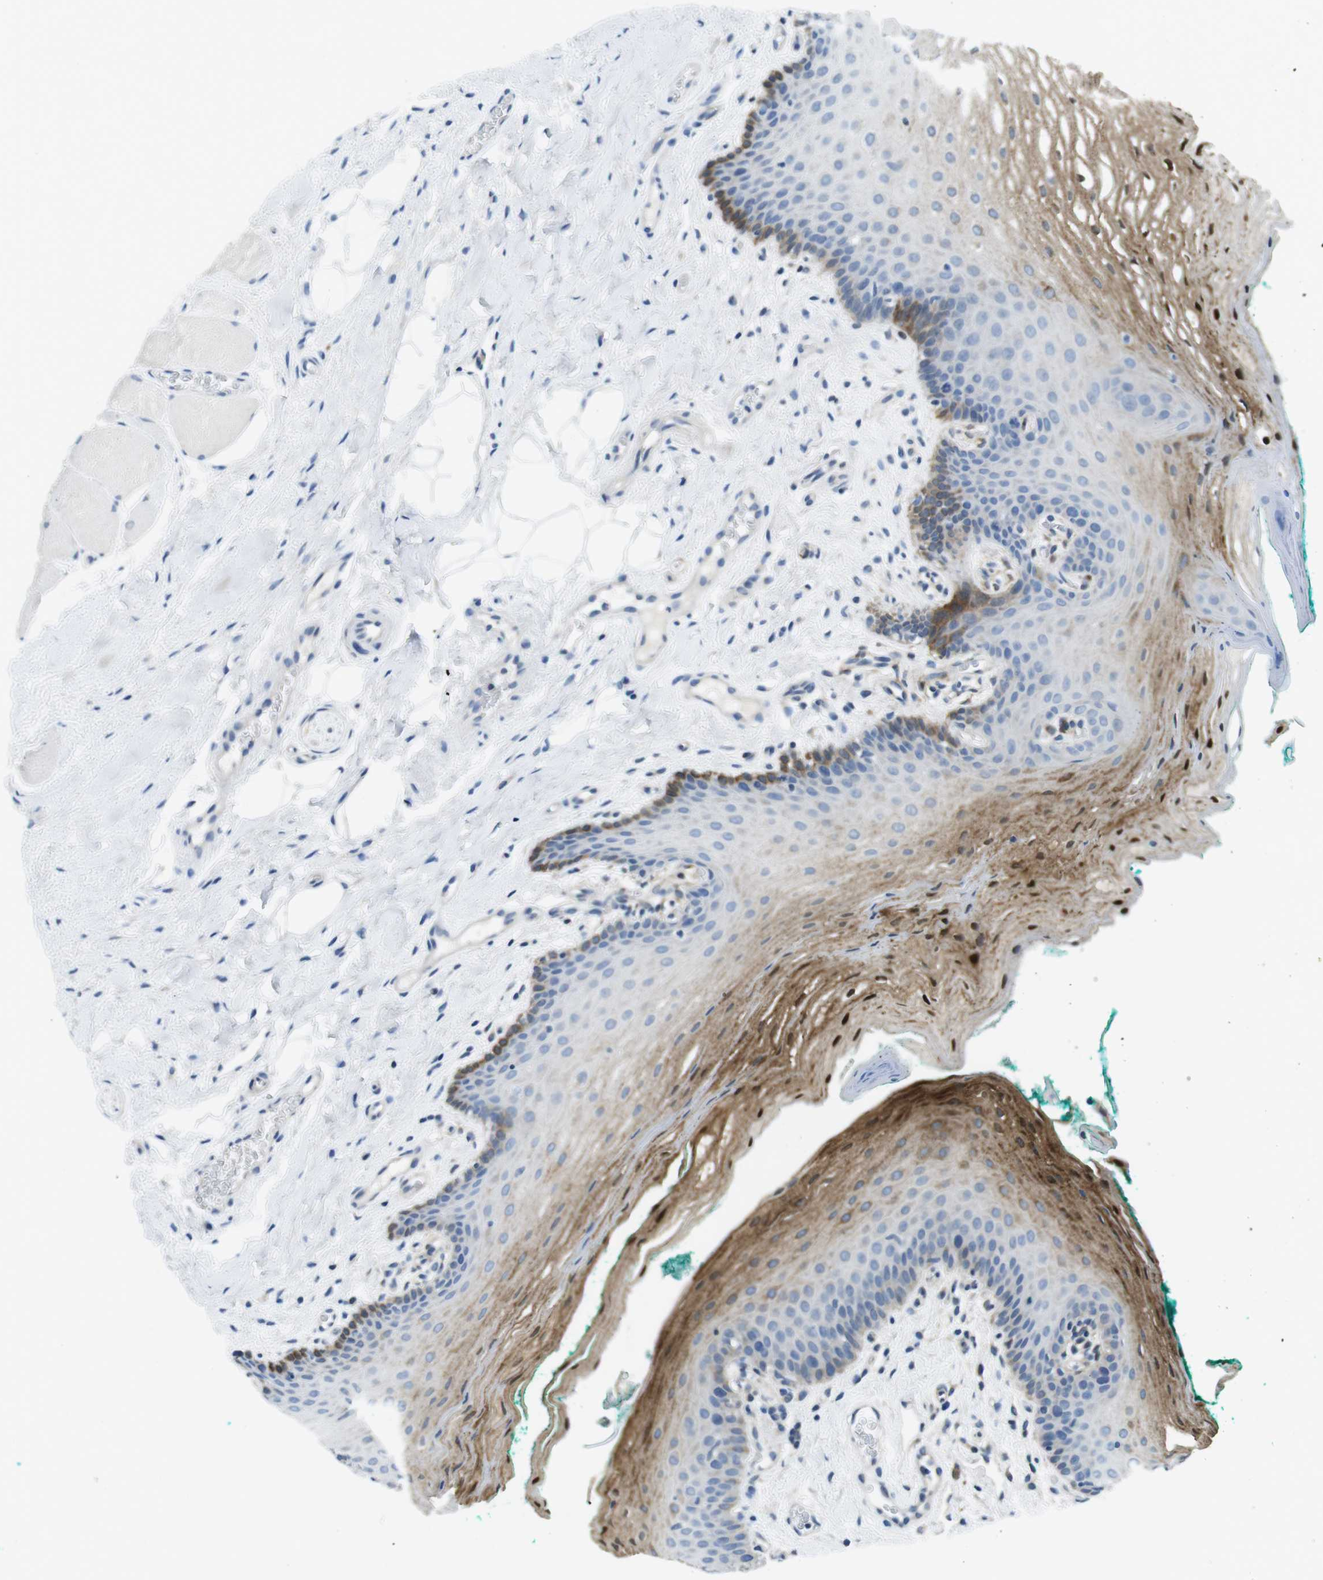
{"staining": {"intensity": "moderate", "quantity": "25%-75%", "location": "cytoplasmic/membranous"}, "tissue": "oral mucosa", "cell_type": "Squamous epithelial cells", "image_type": "normal", "snomed": [{"axis": "morphology", "description": "Normal tissue, NOS"}, {"axis": "topography", "description": "Oral tissue"}], "caption": "DAB immunohistochemical staining of normal oral mucosa shows moderate cytoplasmic/membranous protein expression in about 25%-75% of squamous epithelial cells.", "gene": "PHLDA1", "patient": {"sex": "male", "age": 58}}